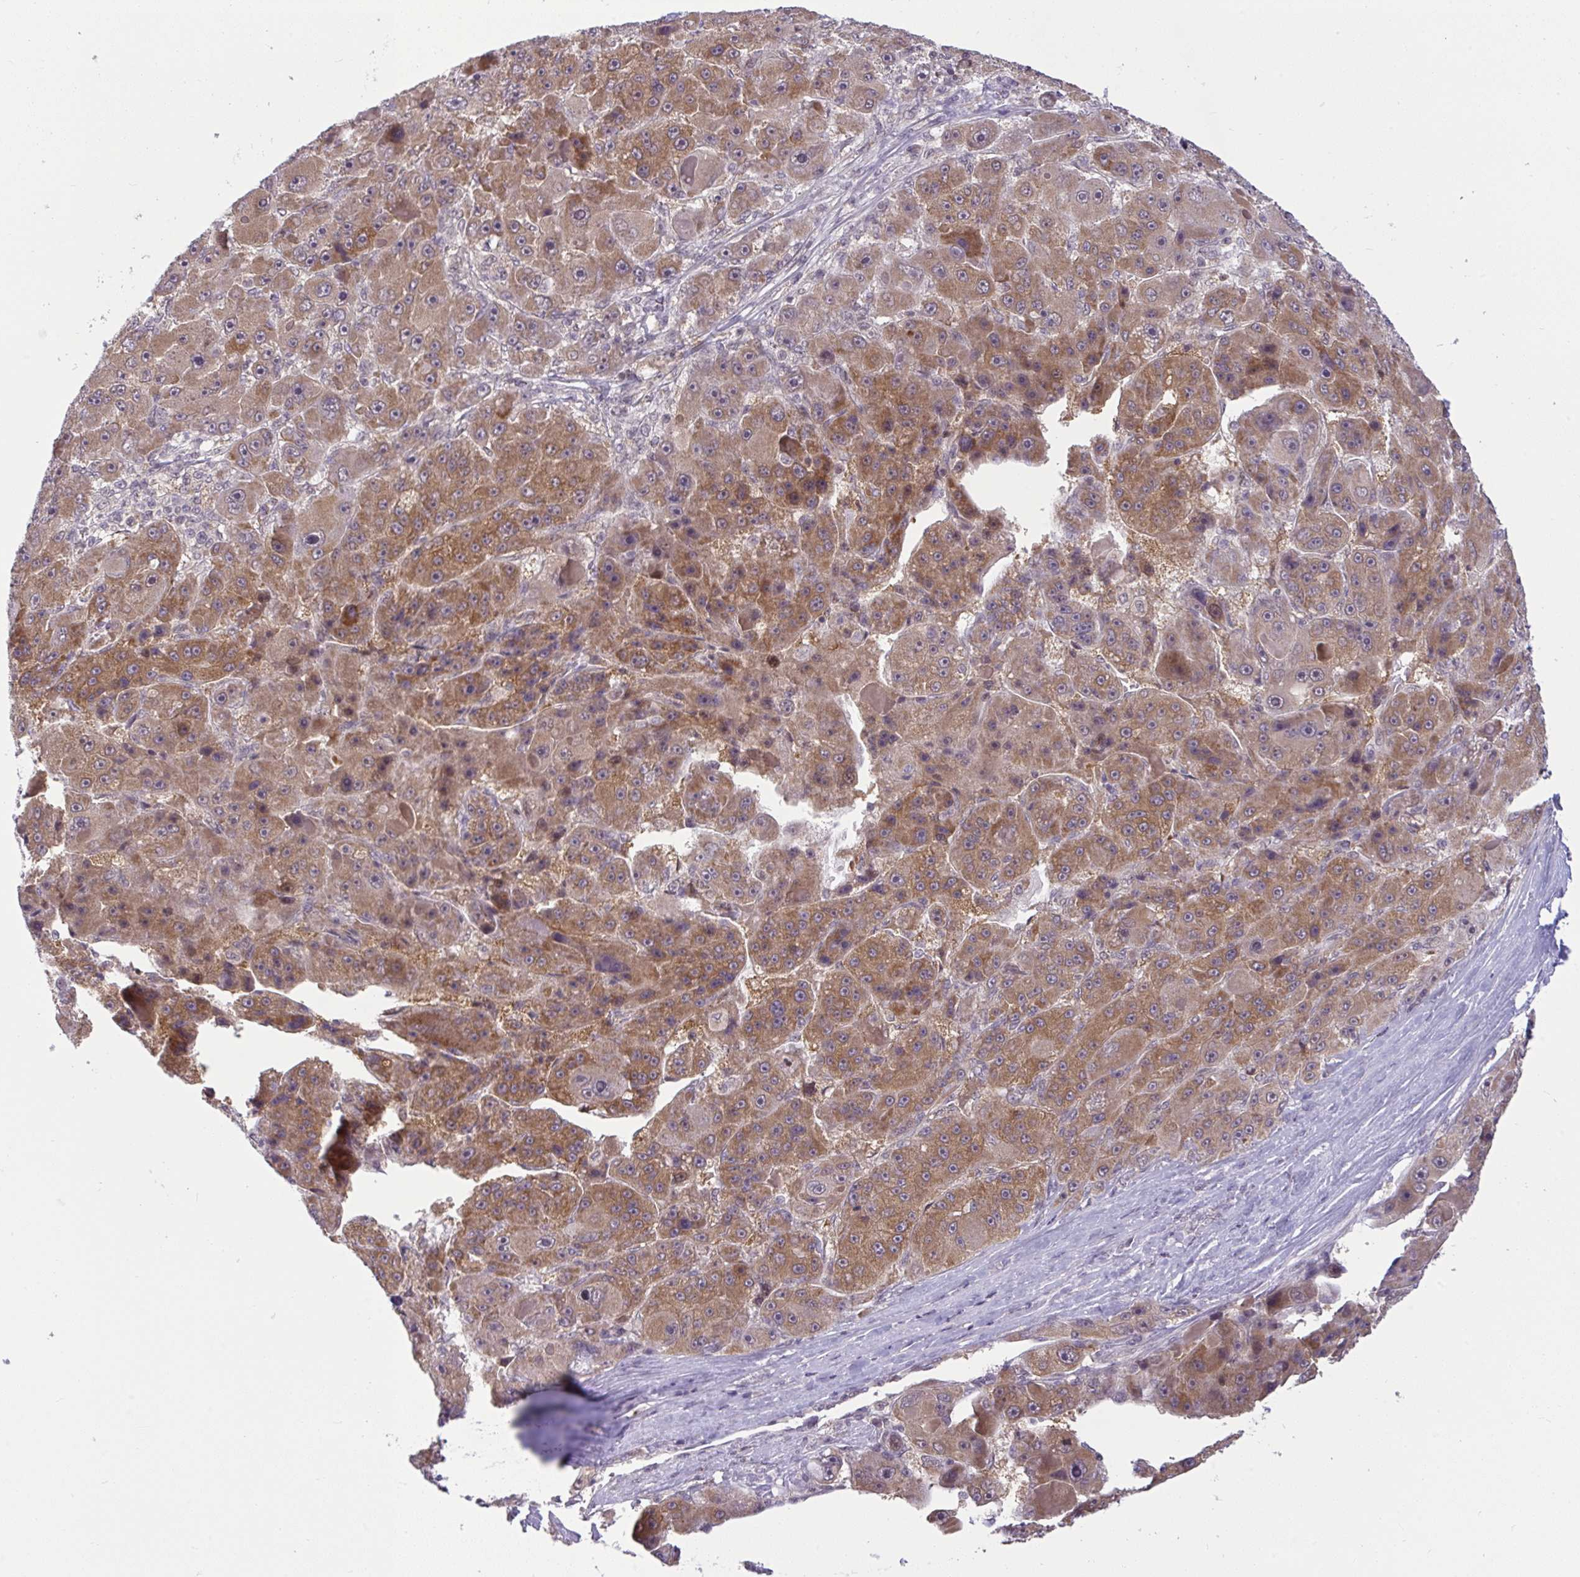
{"staining": {"intensity": "moderate", "quantity": ">75%", "location": "cytoplasmic/membranous"}, "tissue": "liver cancer", "cell_type": "Tumor cells", "image_type": "cancer", "snomed": [{"axis": "morphology", "description": "Carcinoma, Hepatocellular, NOS"}, {"axis": "topography", "description": "Liver"}], "caption": "Tumor cells exhibit medium levels of moderate cytoplasmic/membranous staining in approximately >75% of cells in human liver cancer (hepatocellular carcinoma).", "gene": "KLF2", "patient": {"sex": "male", "age": 76}}